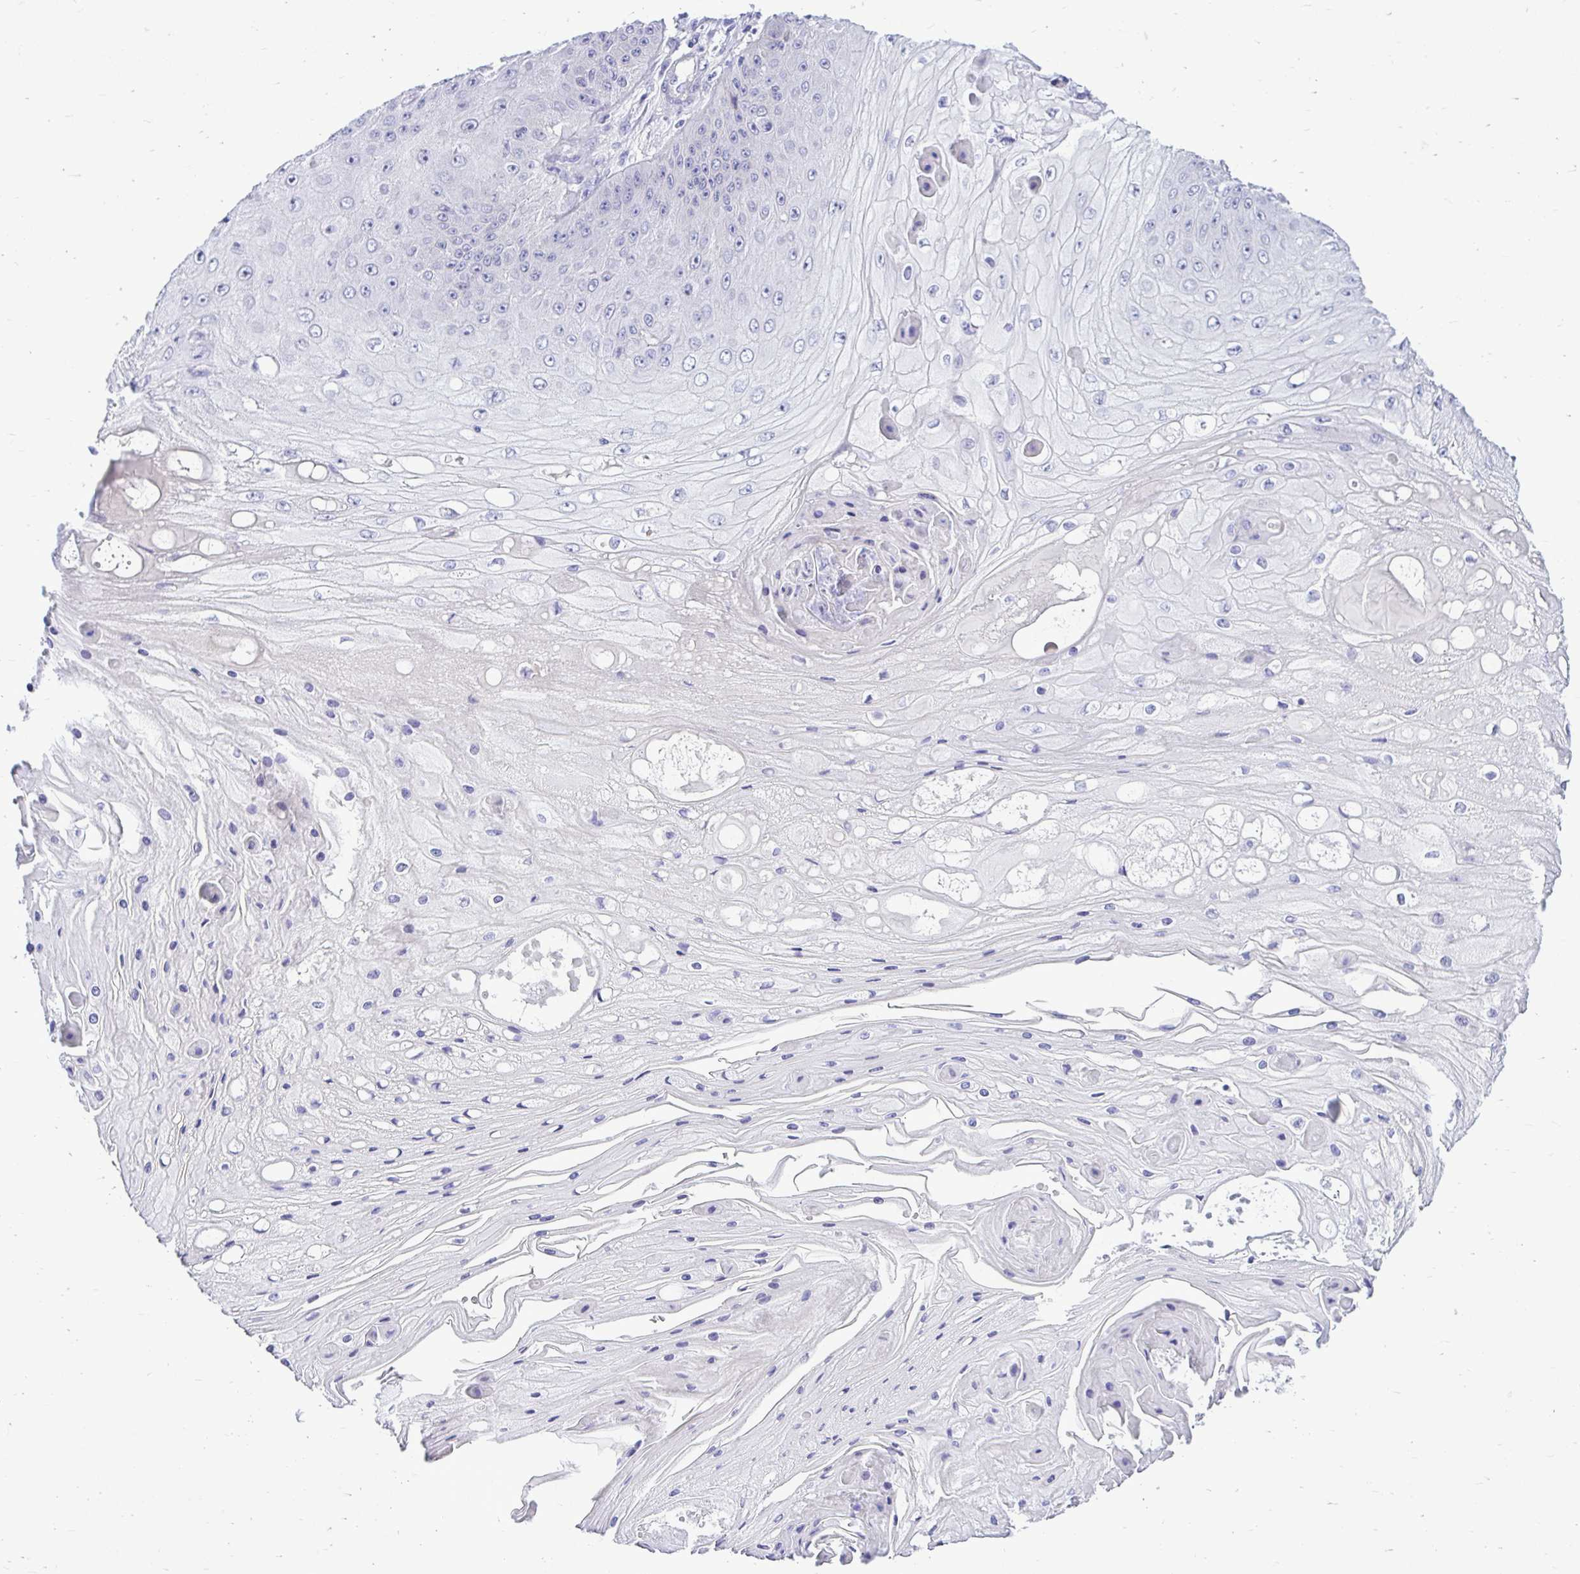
{"staining": {"intensity": "negative", "quantity": "none", "location": "none"}, "tissue": "skin cancer", "cell_type": "Tumor cells", "image_type": "cancer", "snomed": [{"axis": "morphology", "description": "Squamous cell carcinoma, NOS"}, {"axis": "topography", "description": "Skin"}], "caption": "Immunohistochemistry (IHC) histopathology image of neoplastic tissue: squamous cell carcinoma (skin) stained with DAB (3,3'-diaminobenzidine) shows no significant protein staining in tumor cells.", "gene": "ABCG2", "patient": {"sex": "male", "age": 70}}